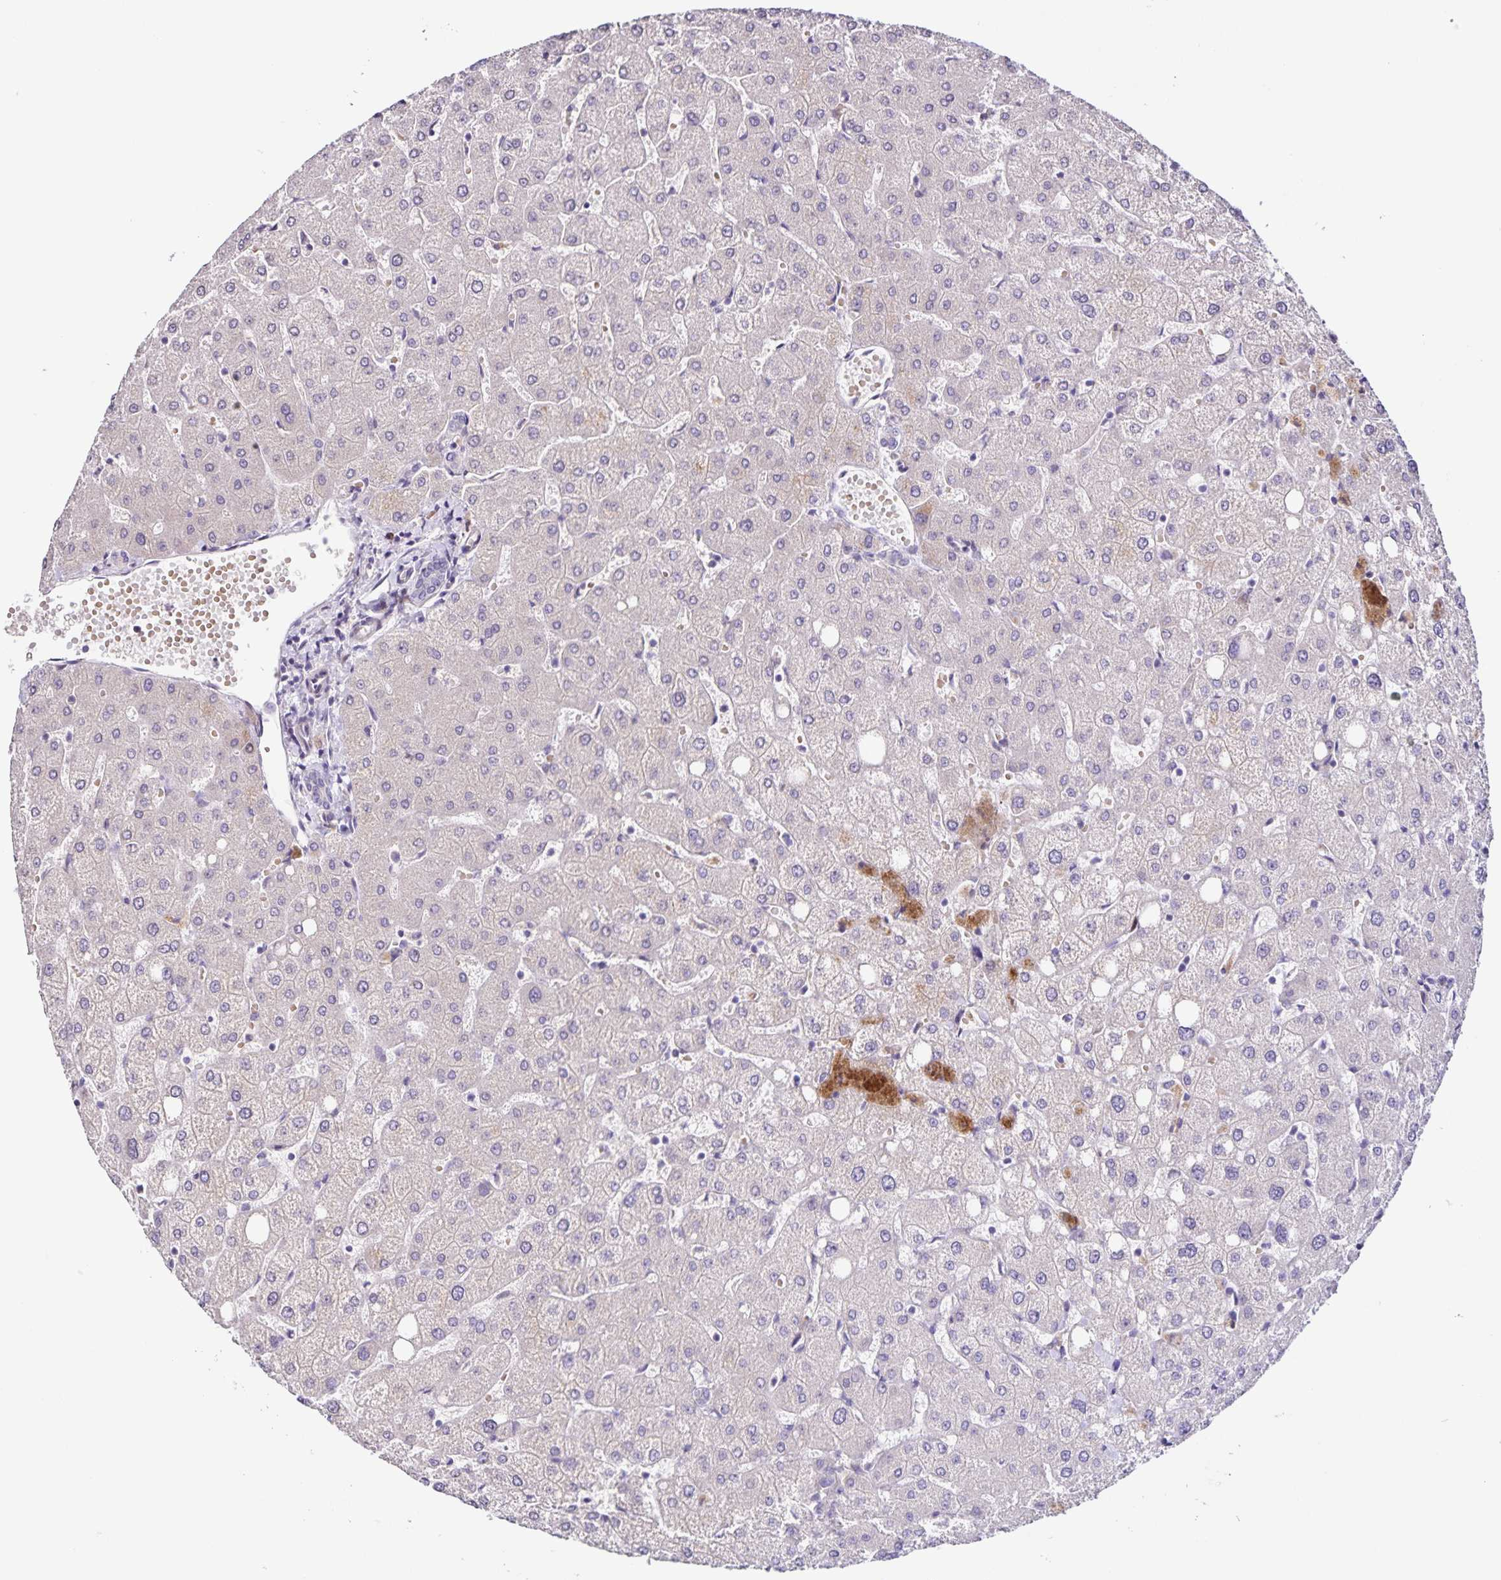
{"staining": {"intensity": "negative", "quantity": "none", "location": "none"}, "tissue": "liver", "cell_type": "Cholangiocytes", "image_type": "normal", "snomed": [{"axis": "morphology", "description": "Normal tissue, NOS"}, {"axis": "topography", "description": "Liver"}], "caption": "Immunohistochemistry micrograph of normal liver: liver stained with DAB (3,3'-diaminobenzidine) reveals no significant protein staining in cholangiocytes.", "gene": "RNFT2", "patient": {"sex": "female", "age": 54}}